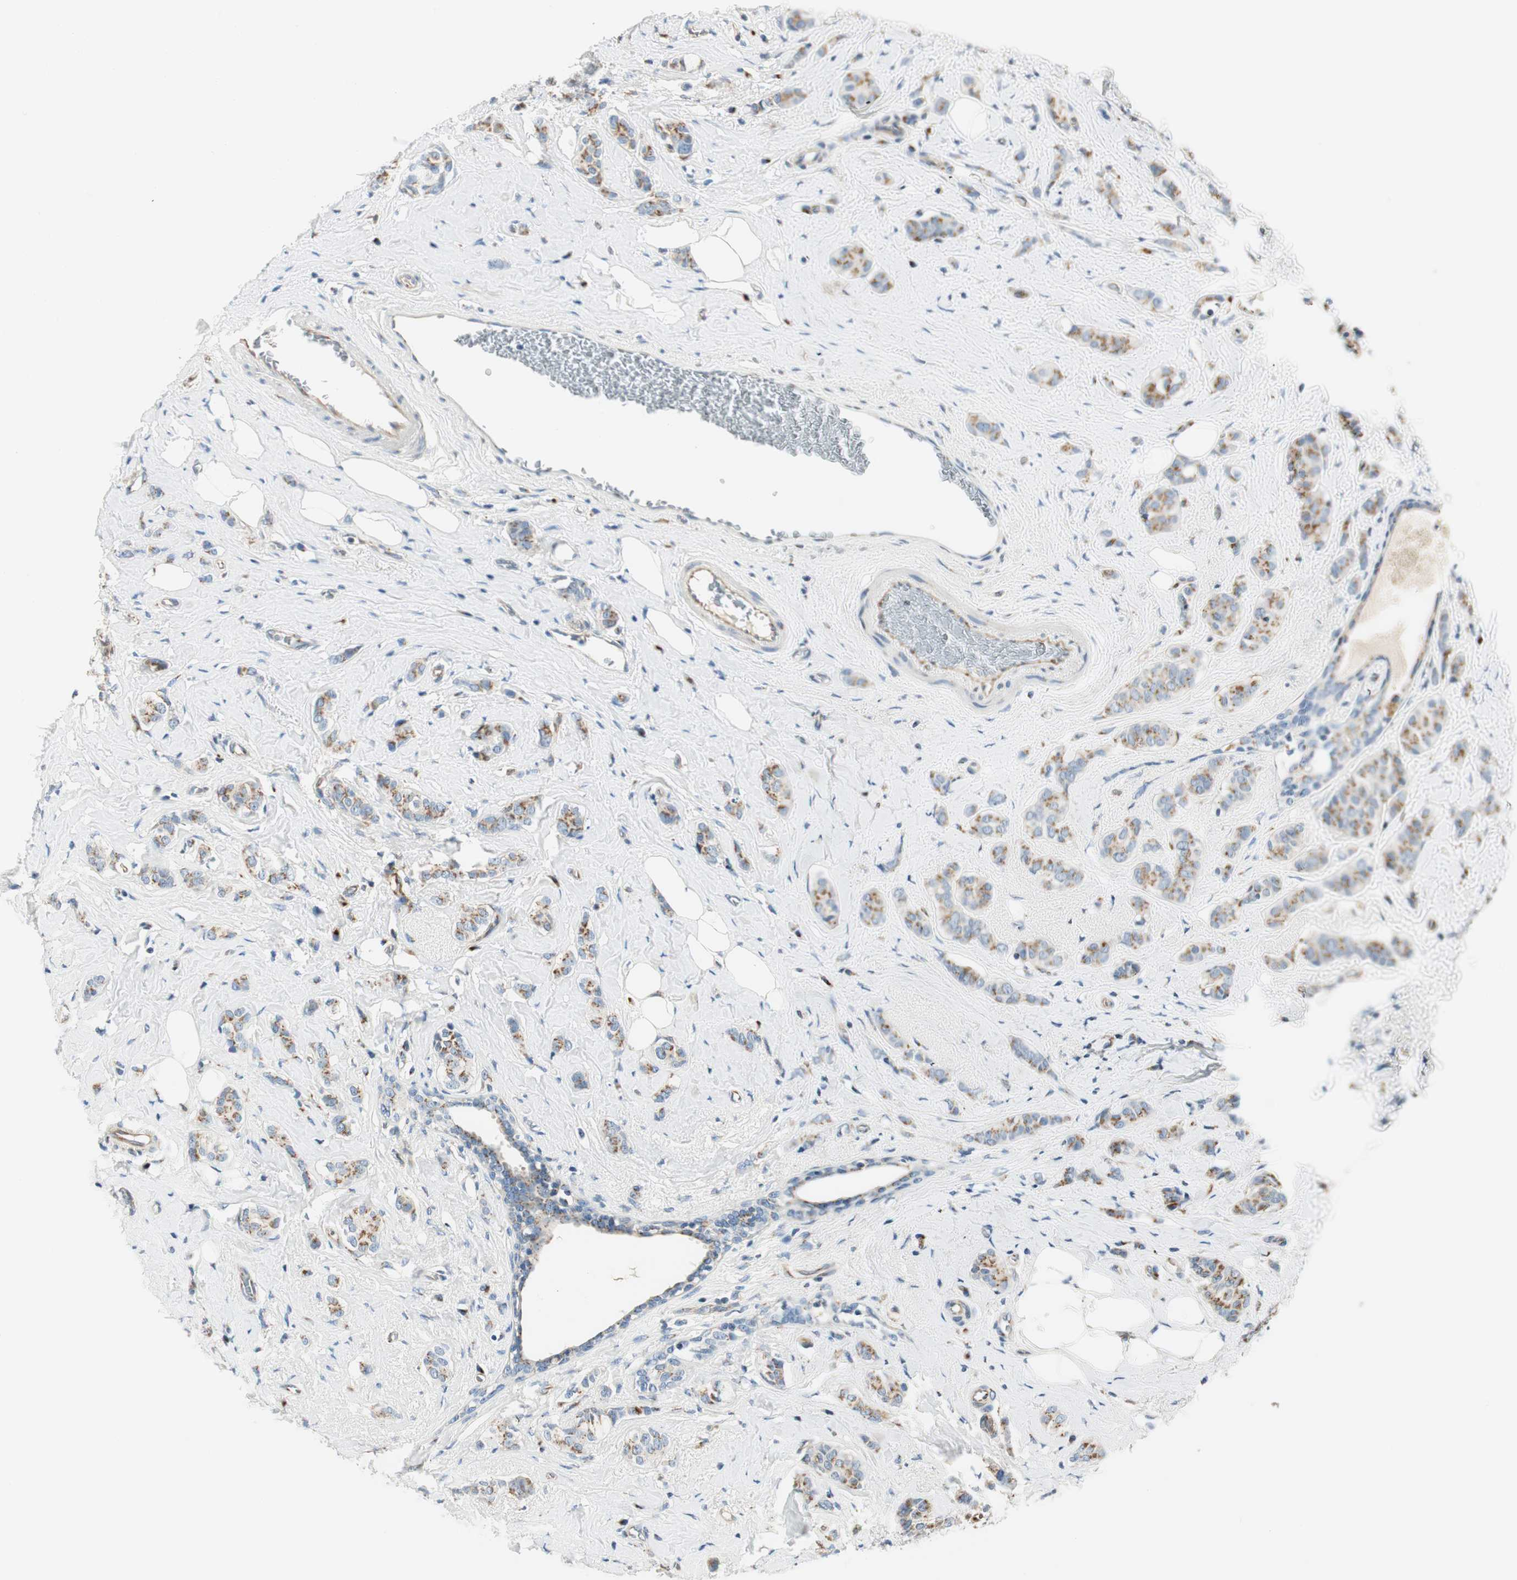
{"staining": {"intensity": "moderate", "quantity": ">75%", "location": "cytoplasmic/membranous"}, "tissue": "breast cancer", "cell_type": "Tumor cells", "image_type": "cancer", "snomed": [{"axis": "morphology", "description": "Lobular carcinoma"}, {"axis": "topography", "description": "Breast"}], "caption": "Human breast lobular carcinoma stained with a protein marker displays moderate staining in tumor cells.", "gene": "TMF1", "patient": {"sex": "female", "age": 60}}